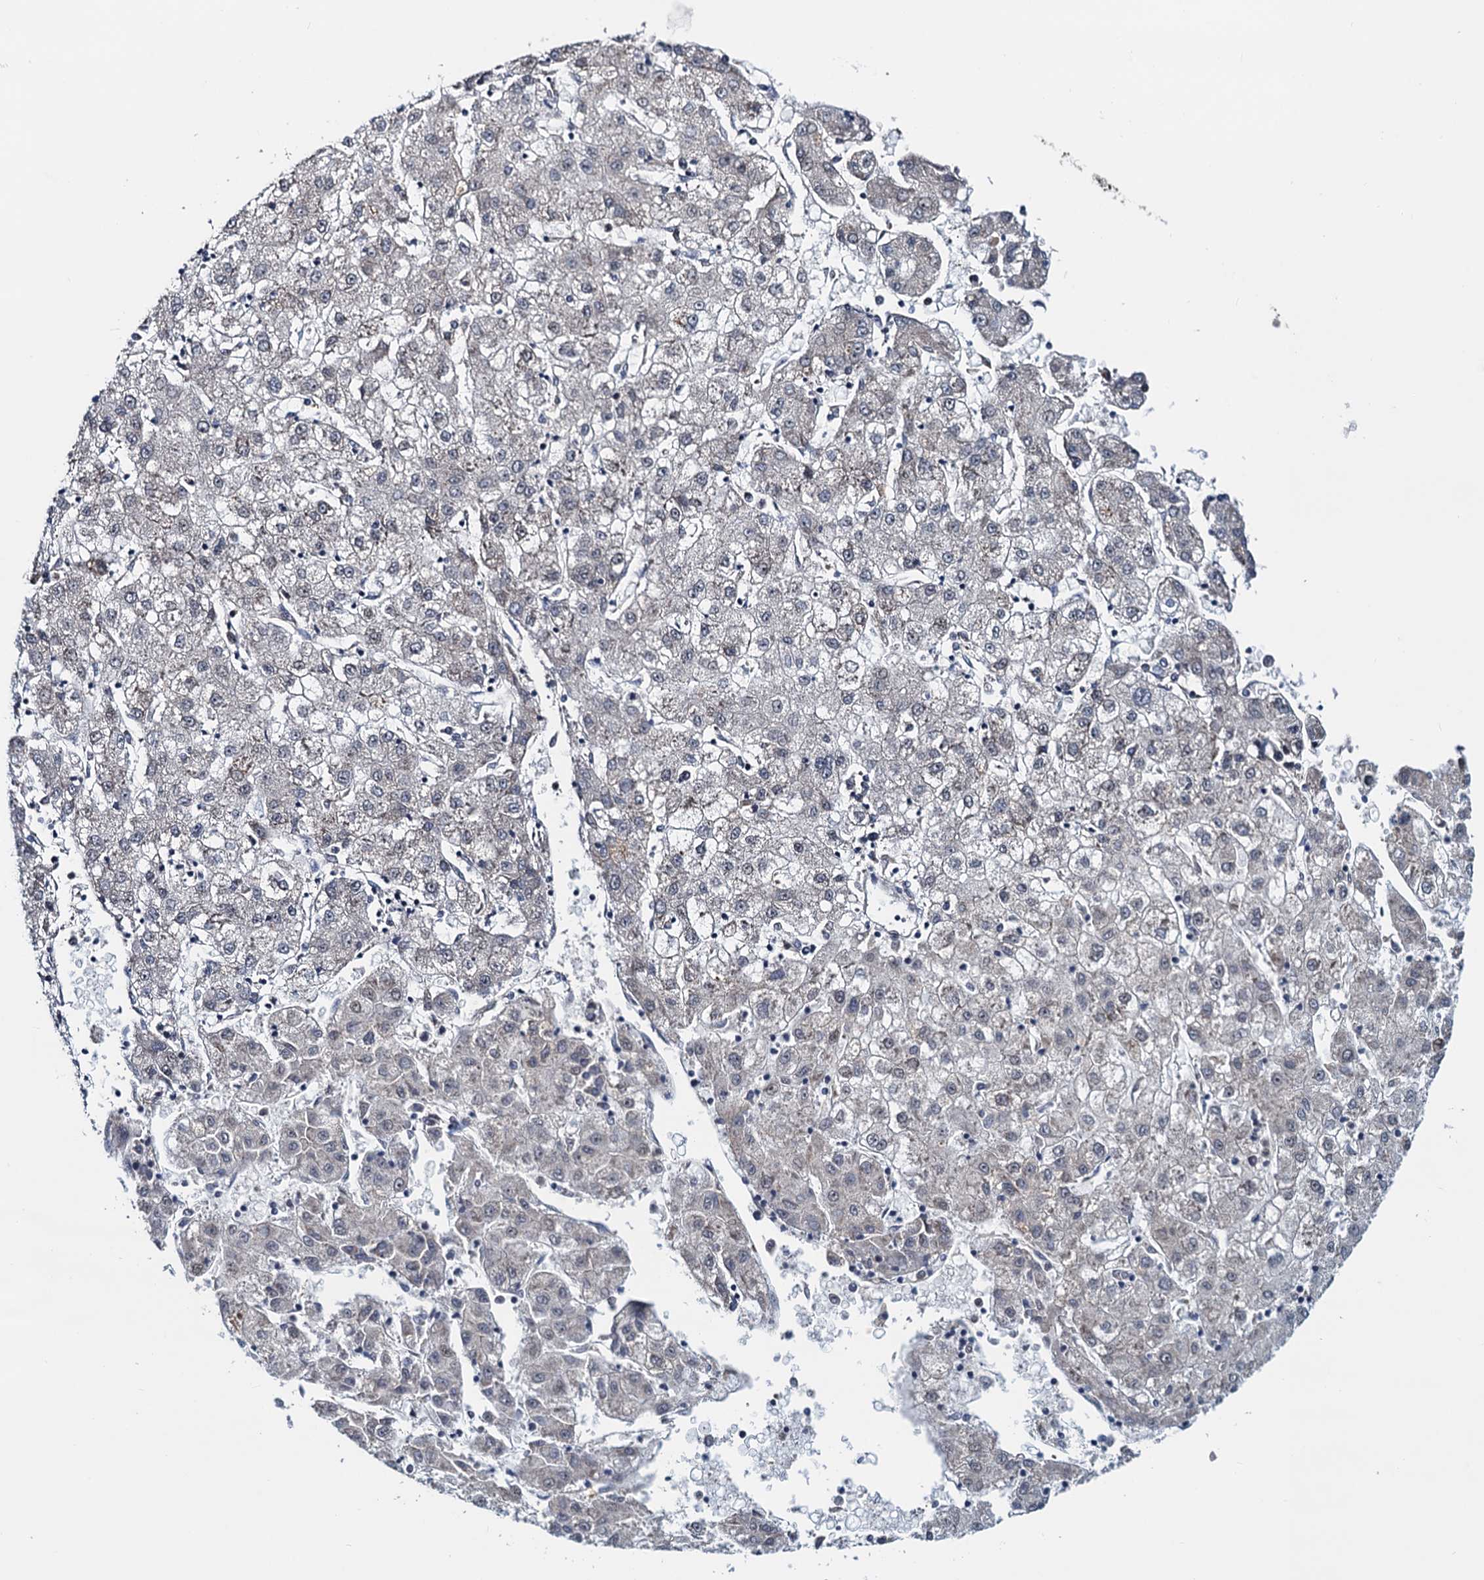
{"staining": {"intensity": "negative", "quantity": "none", "location": "none"}, "tissue": "liver cancer", "cell_type": "Tumor cells", "image_type": "cancer", "snomed": [{"axis": "morphology", "description": "Carcinoma, Hepatocellular, NOS"}, {"axis": "topography", "description": "Liver"}], "caption": "Liver cancer (hepatocellular carcinoma) was stained to show a protein in brown. There is no significant staining in tumor cells. (Brightfield microscopy of DAB (3,3'-diaminobenzidine) IHC at high magnification).", "gene": "RNF125", "patient": {"sex": "male", "age": 72}}